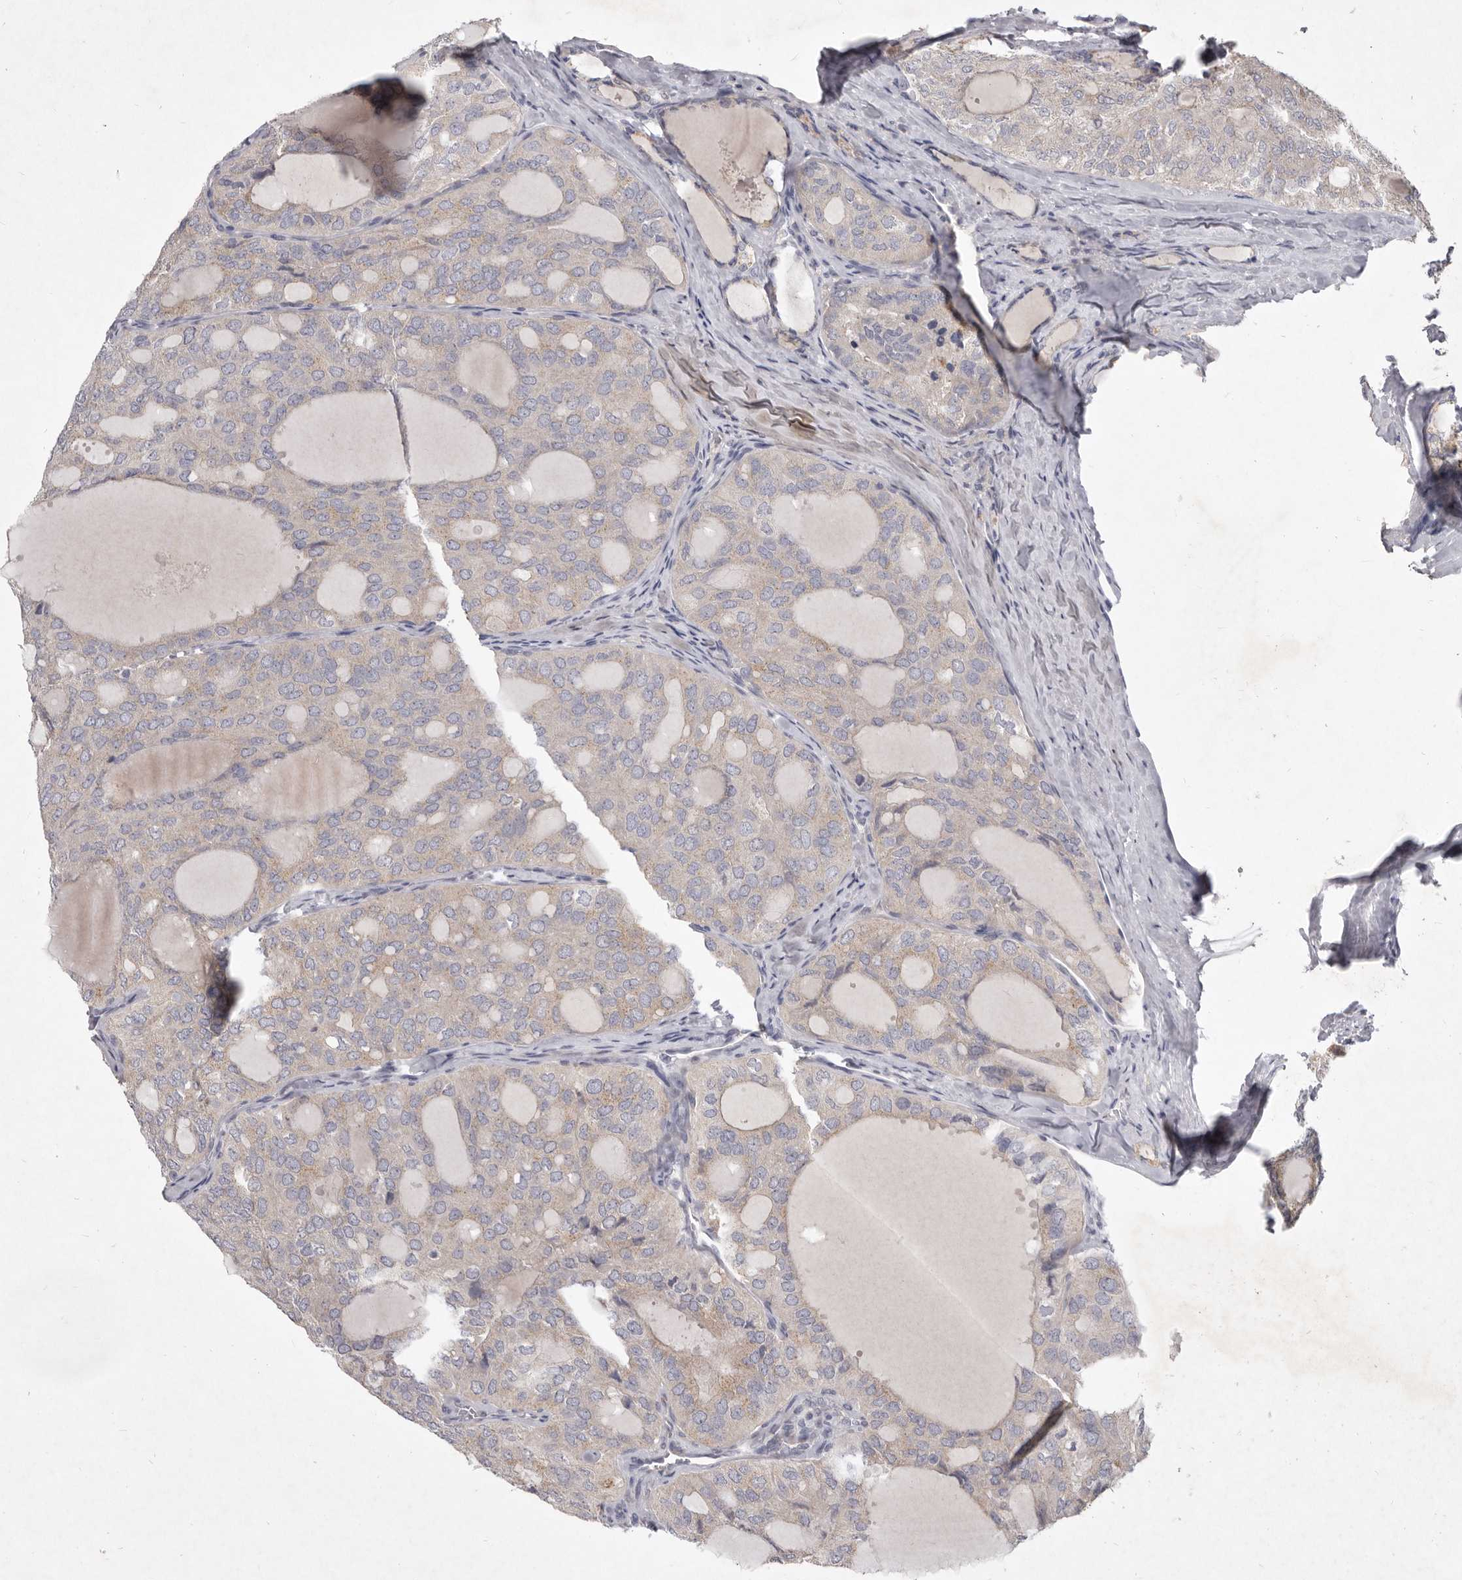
{"staining": {"intensity": "weak", "quantity": "25%-75%", "location": "cytoplasmic/membranous"}, "tissue": "thyroid cancer", "cell_type": "Tumor cells", "image_type": "cancer", "snomed": [{"axis": "morphology", "description": "Follicular adenoma carcinoma, NOS"}, {"axis": "topography", "description": "Thyroid gland"}], "caption": "This micrograph exhibits follicular adenoma carcinoma (thyroid) stained with IHC to label a protein in brown. The cytoplasmic/membranous of tumor cells show weak positivity for the protein. Nuclei are counter-stained blue.", "gene": "P2RX6", "patient": {"sex": "male", "age": 75}}